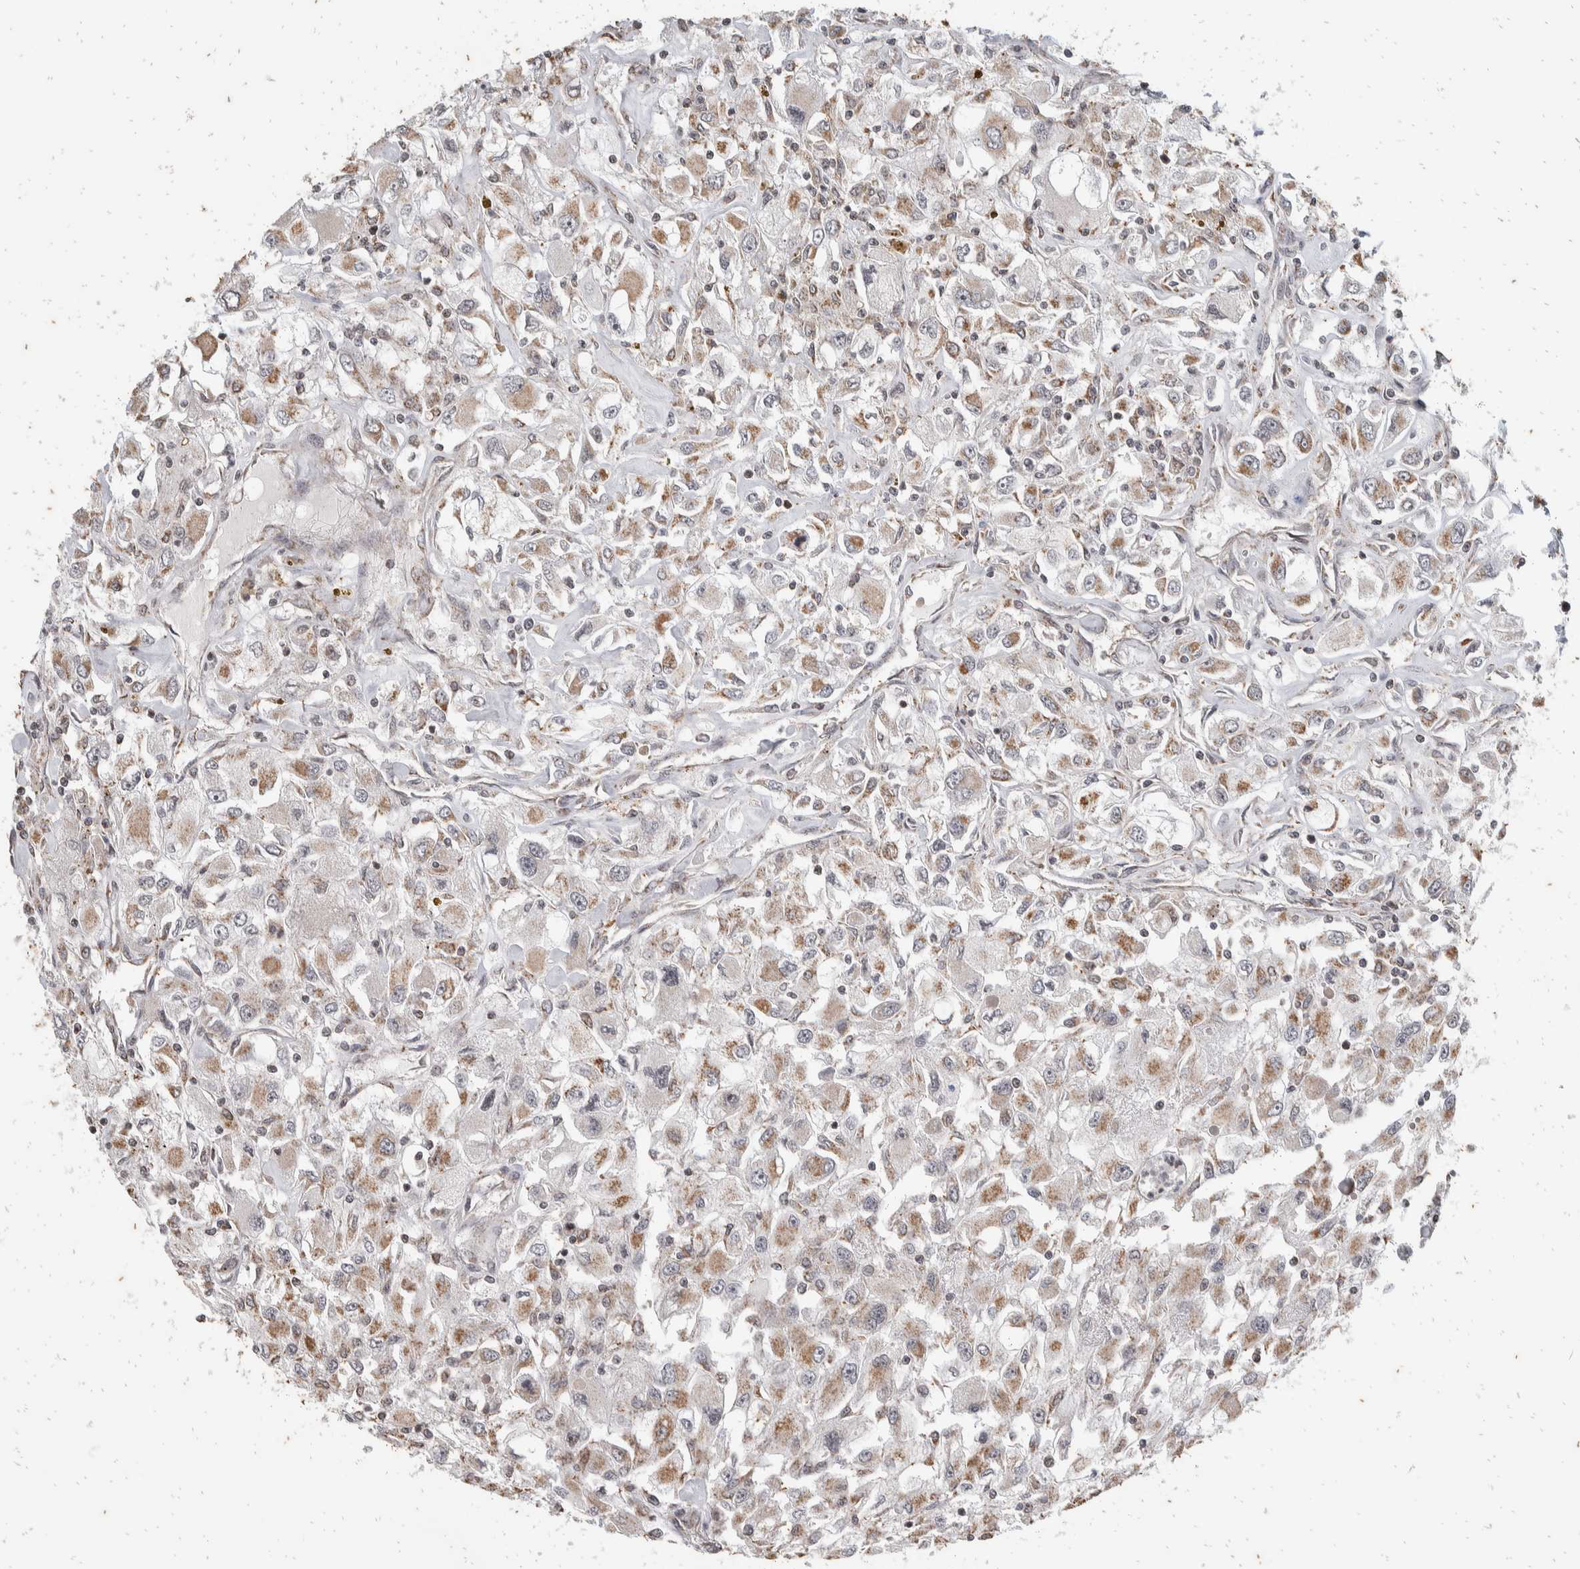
{"staining": {"intensity": "weak", "quantity": "25%-75%", "location": "cytoplasmic/membranous"}, "tissue": "renal cancer", "cell_type": "Tumor cells", "image_type": "cancer", "snomed": [{"axis": "morphology", "description": "Adenocarcinoma, NOS"}, {"axis": "topography", "description": "Kidney"}], "caption": "Renal cancer (adenocarcinoma) stained with a brown dye exhibits weak cytoplasmic/membranous positive staining in approximately 25%-75% of tumor cells.", "gene": "ATXN7L1", "patient": {"sex": "female", "age": 52}}